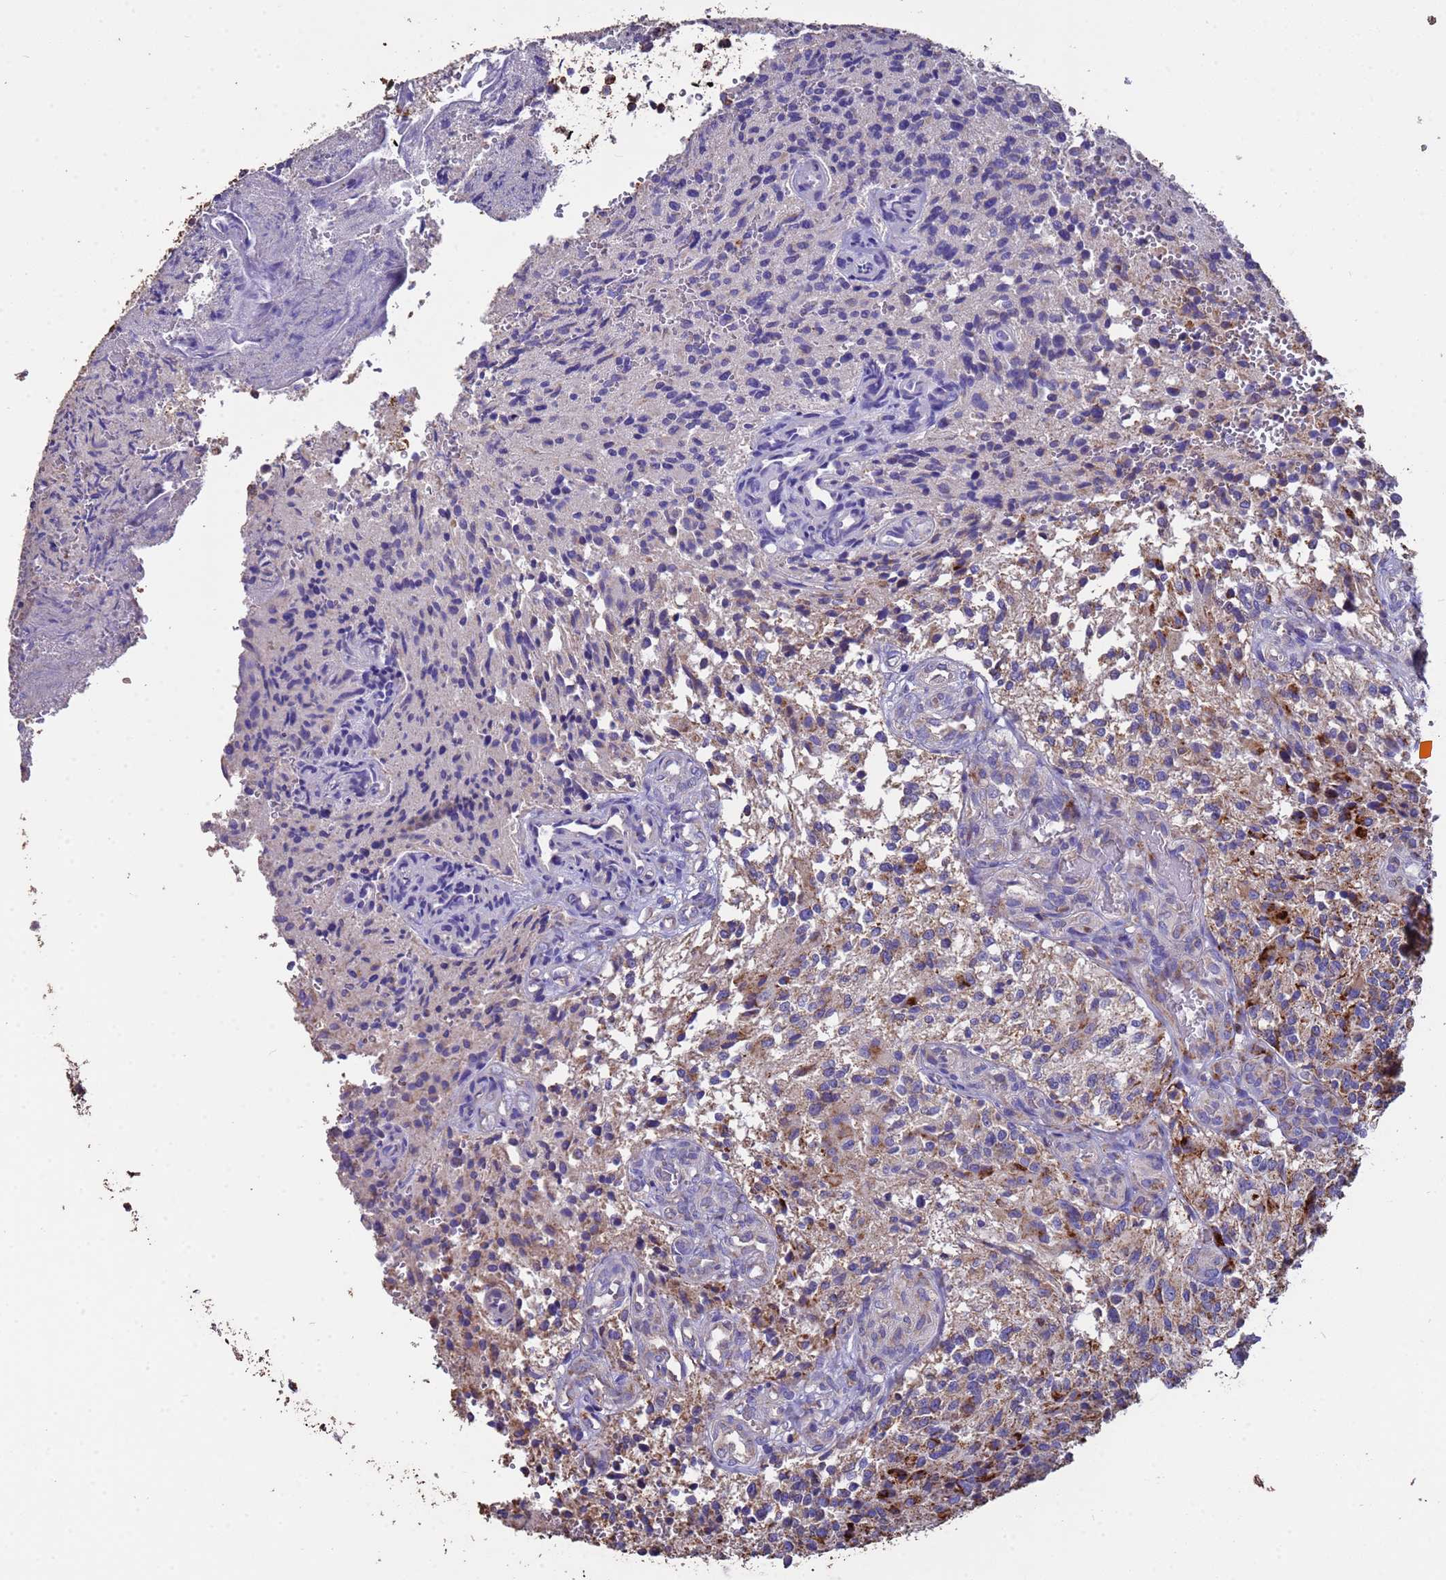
{"staining": {"intensity": "moderate", "quantity": "<25%", "location": "cytoplasmic/membranous"}, "tissue": "glioma", "cell_type": "Tumor cells", "image_type": "cancer", "snomed": [{"axis": "morphology", "description": "Normal tissue, NOS"}, {"axis": "morphology", "description": "Glioma, malignant, High grade"}, {"axis": "topography", "description": "Cerebral cortex"}], "caption": "A micrograph showing moderate cytoplasmic/membranous expression in approximately <25% of tumor cells in malignant high-grade glioma, as visualized by brown immunohistochemical staining.", "gene": "ZNFX1", "patient": {"sex": "male", "age": 56}}